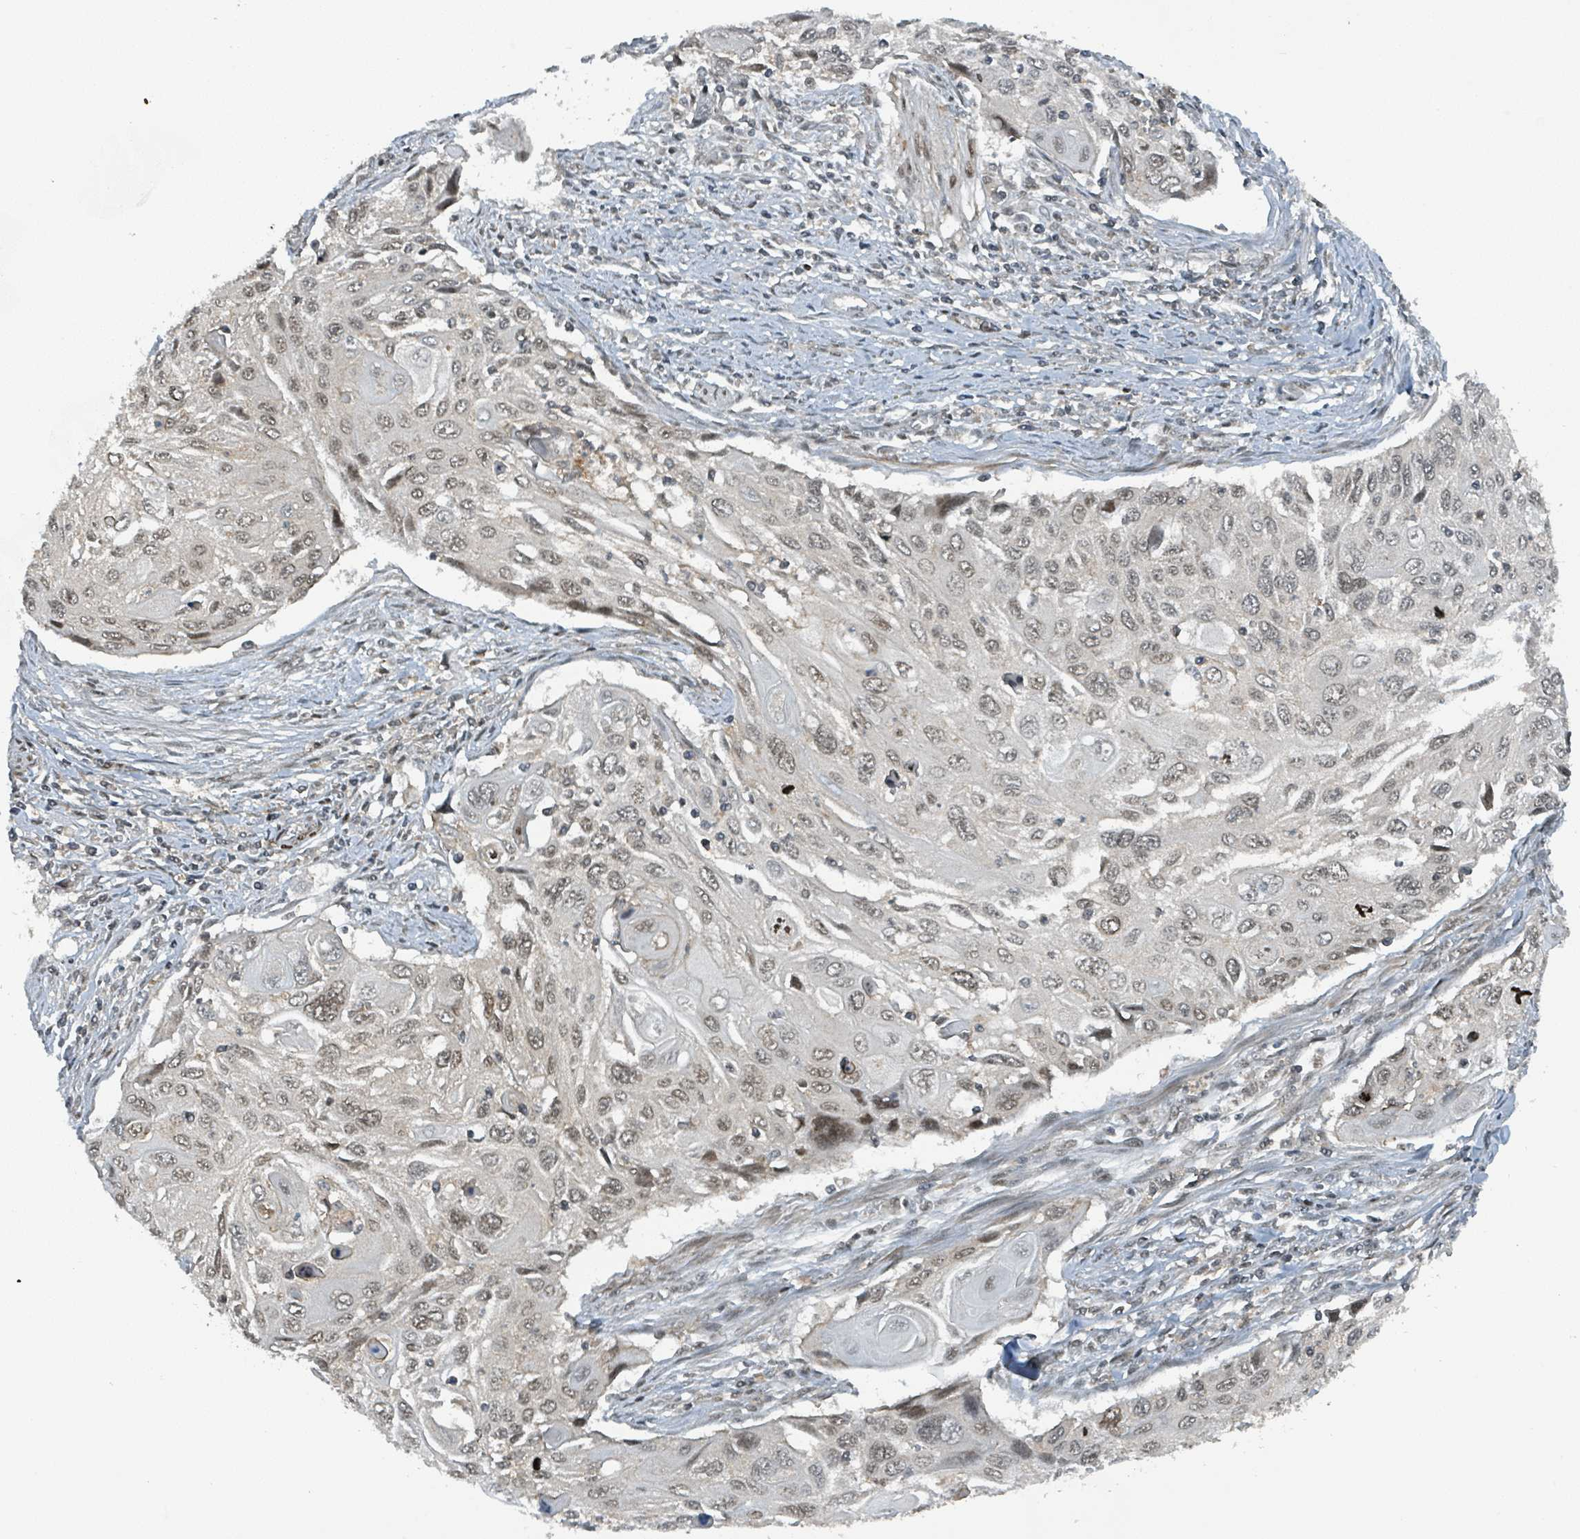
{"staining": {"intensity": "weak", "quantity": "25%-75%", "location": "nuclear"}, "tissue": "cervical cancer", "cell_type": "Tumor cells", "image_type": "cancer", "snomed": [{"axis": "morphology", "description": "Squamous cell carcinoma, NOS"}, {"axis": "topography", "description": "Cervix"}], "caption": "Brown immunohistochemical staining in cervical cancer (squamous cell carcinoma) shows weak nuclear staining in approximately 25%-75% of tumor cells. The staining was performed using DAB (3,3'-diaminobenzidine), with brown indicating positive protein expression. Nuclei are stained blue with hematoxylin.", "gene": "PHIP", "patient": {"sex": "female", "age": 70}}